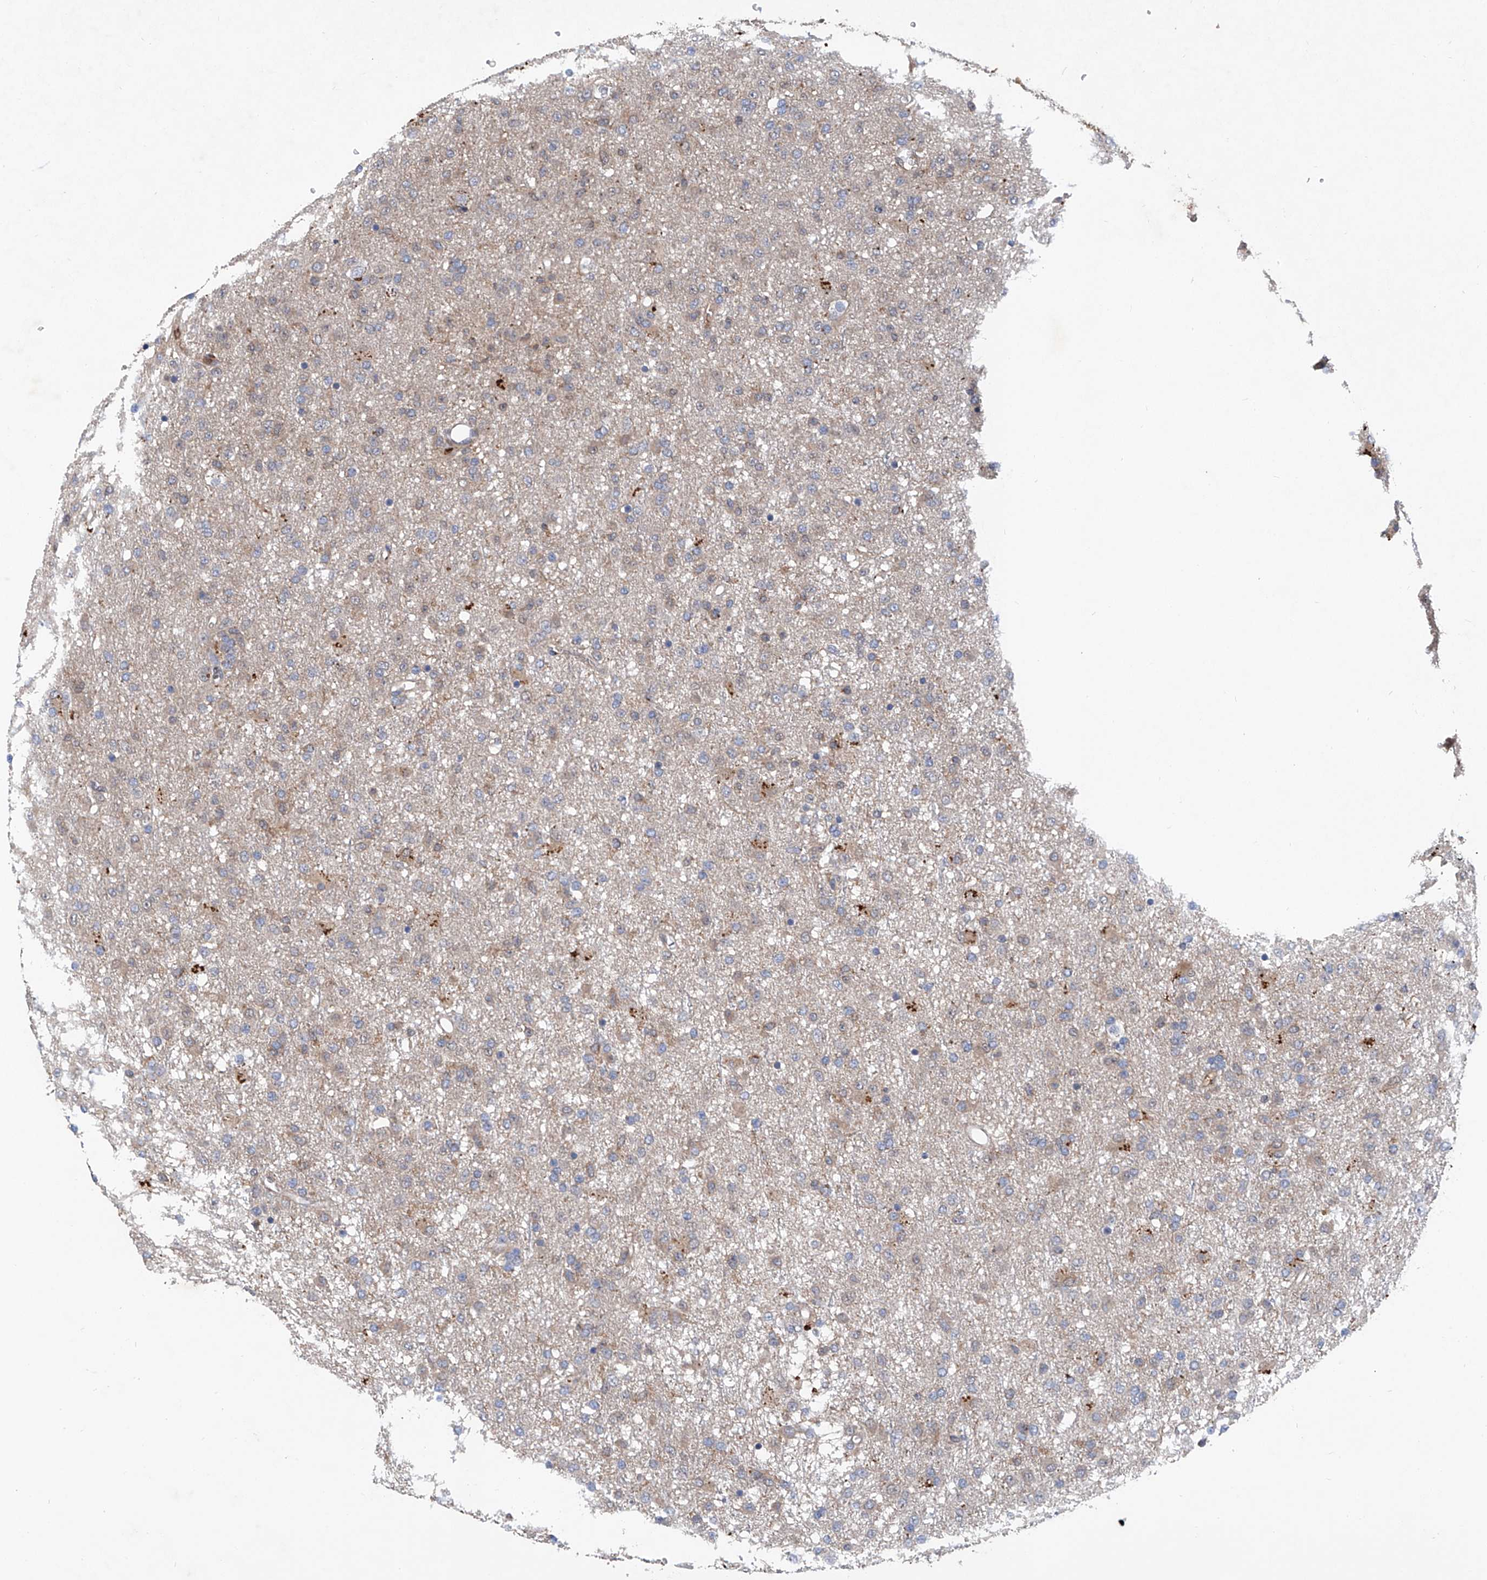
{"staining": {"intensity": "weak", "quantity": "<25%", "location": "cytoplasmic/membranous"}, "tissue": "glioma", "cell_type": "Tumor cells", "image_type": "cancer", "snomed": [{"axis": "morphology", "description": "Glioma, malignant, Low grade"}, {"axis": "topography", "description": "Brain"}], "caption": "There is no significant staining in tumor cells of low-grade glioma (malignant).", "gene": "ASCC3", "patient": {"sex": "male", "age": 65}}